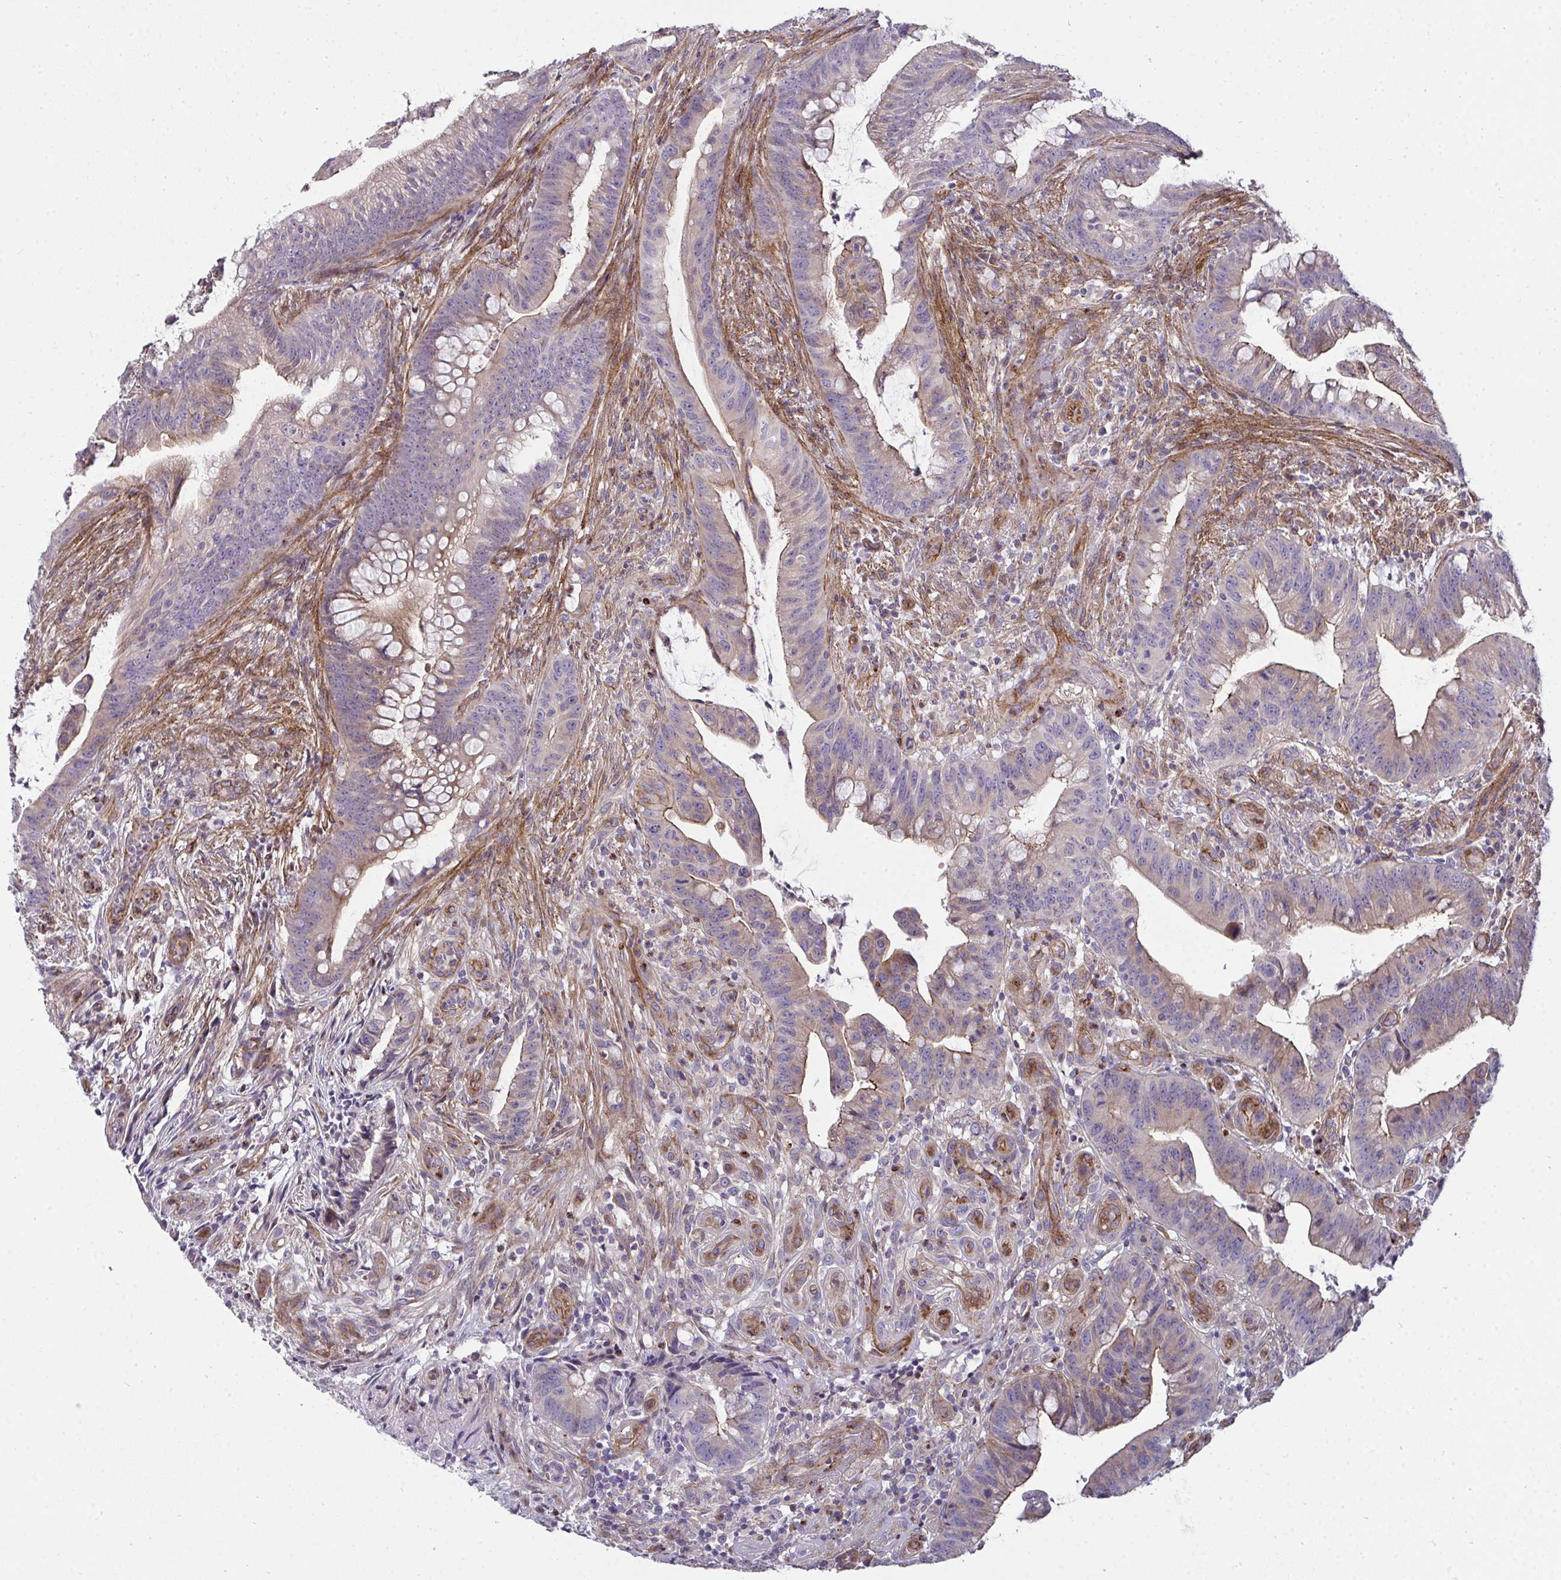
{"staining": {"intensity": "weak", "quantity": ">75%", "location": "cytoplasmic/membranous"}, "tissue": "colorectal cancer", "cell_type": "Tumor cells", "image_type": "cancer", "snomed": [{"axis": "morphology", "description": "Adenocarcinoma, NOS"}, {"axis": "topography", "description": "Colon"}], "caption": "Colorectal cancer was stained to show a protein in brown. There is low levels of weak cytoplasmic/membranous staining in approximately >75% of tumor cells.", "gene": "SH2D1B", "patient": {"sex": "male", "age": 62}}